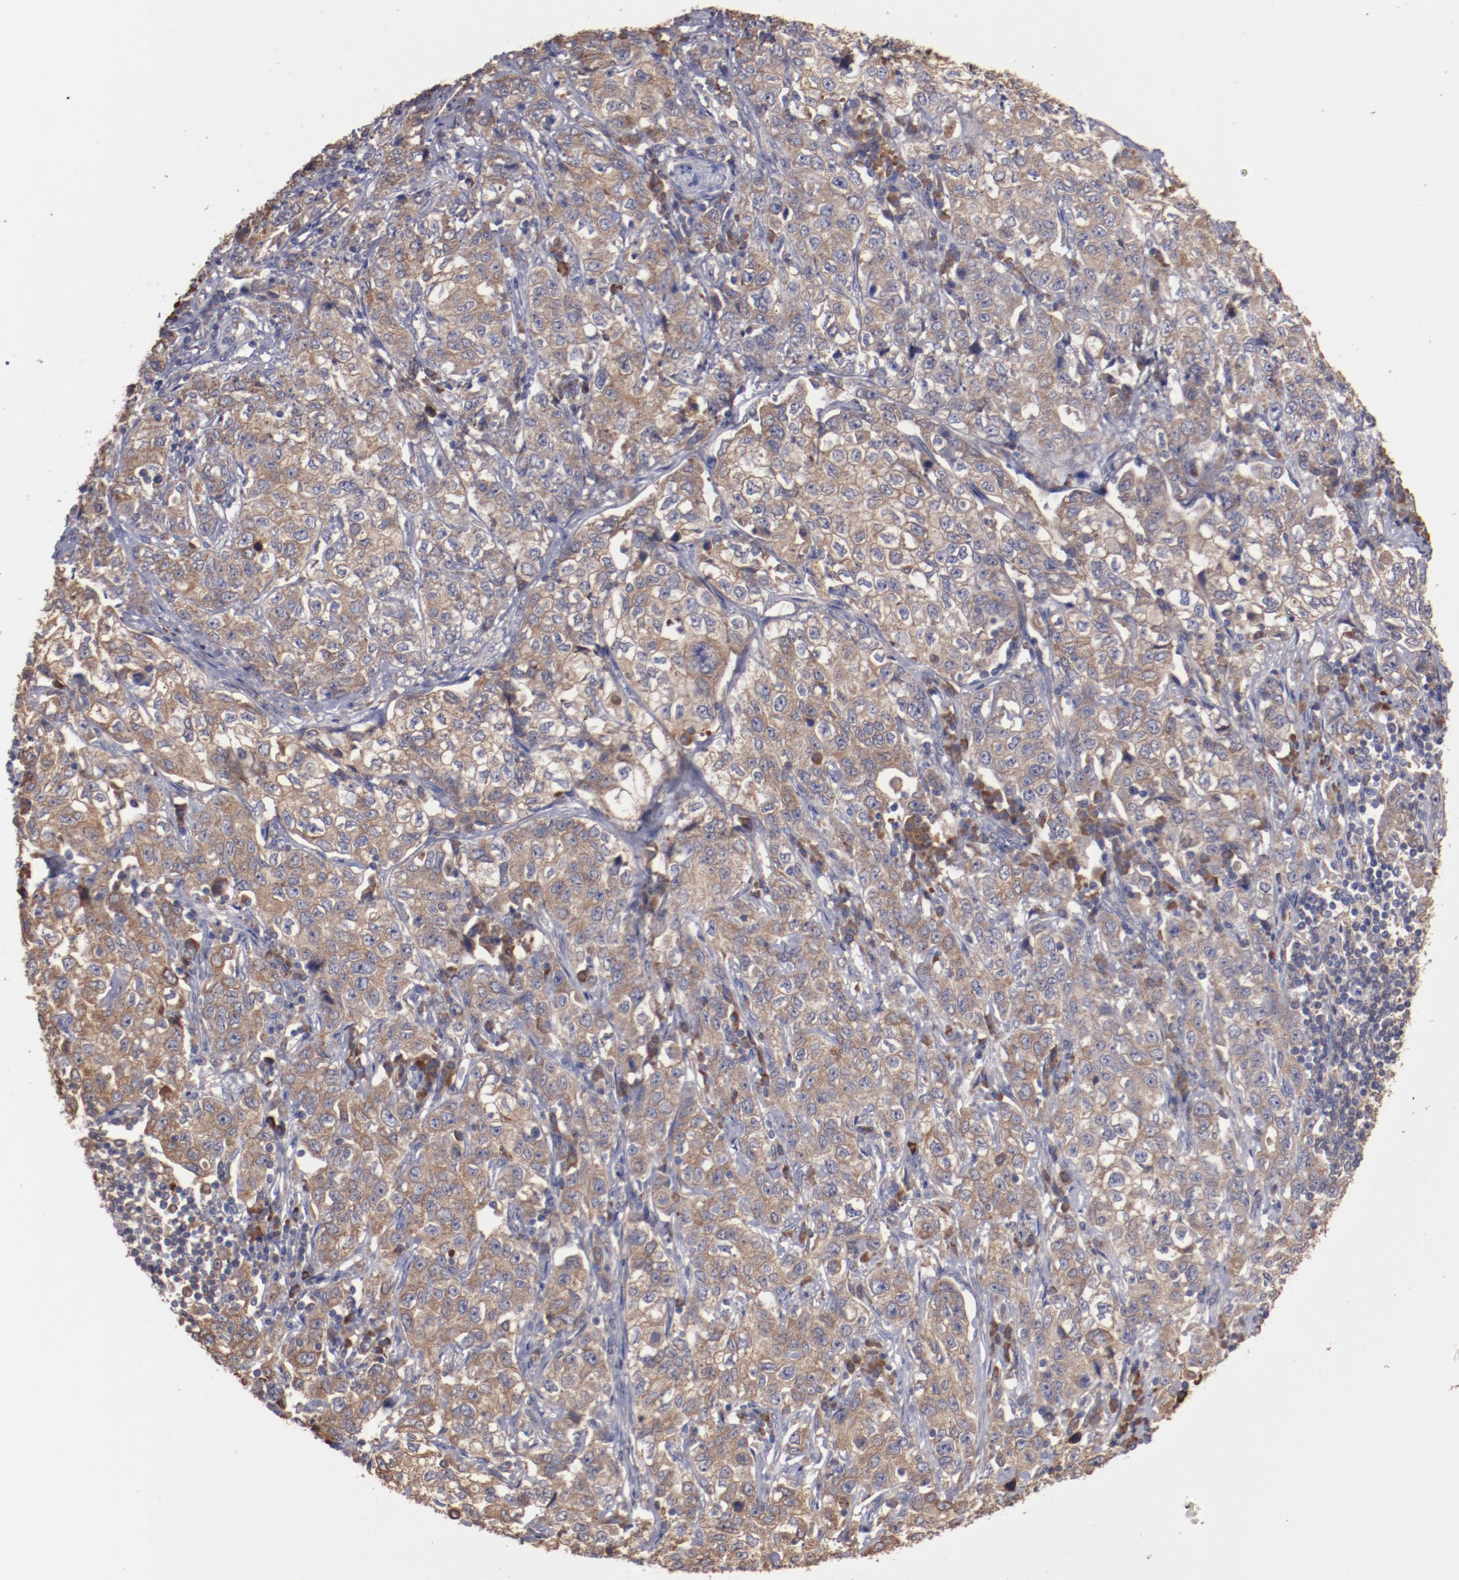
{"staining": {"intensity": "weak", "quantity": ">75%", "location": "cytoplasmic/membranous"}, "tissue": "stomach cancer", "cell_type": "Tumor cells", "image_type": "cancer", "snomed": [{"axis": "morphology", "description": "Adenocarcinoma, NOS"}, {"axis": "topography", "description": "Stomach"}], "caption": "High-power microscopy captured an IHC histopathology image of adenocarcinoma (stomach), revealing weak cytoplasmic/membranous positivity in about >75% of tumor cells.", "gene": "NFKBIE", "patient": {"sex": "male", "age": 48}}